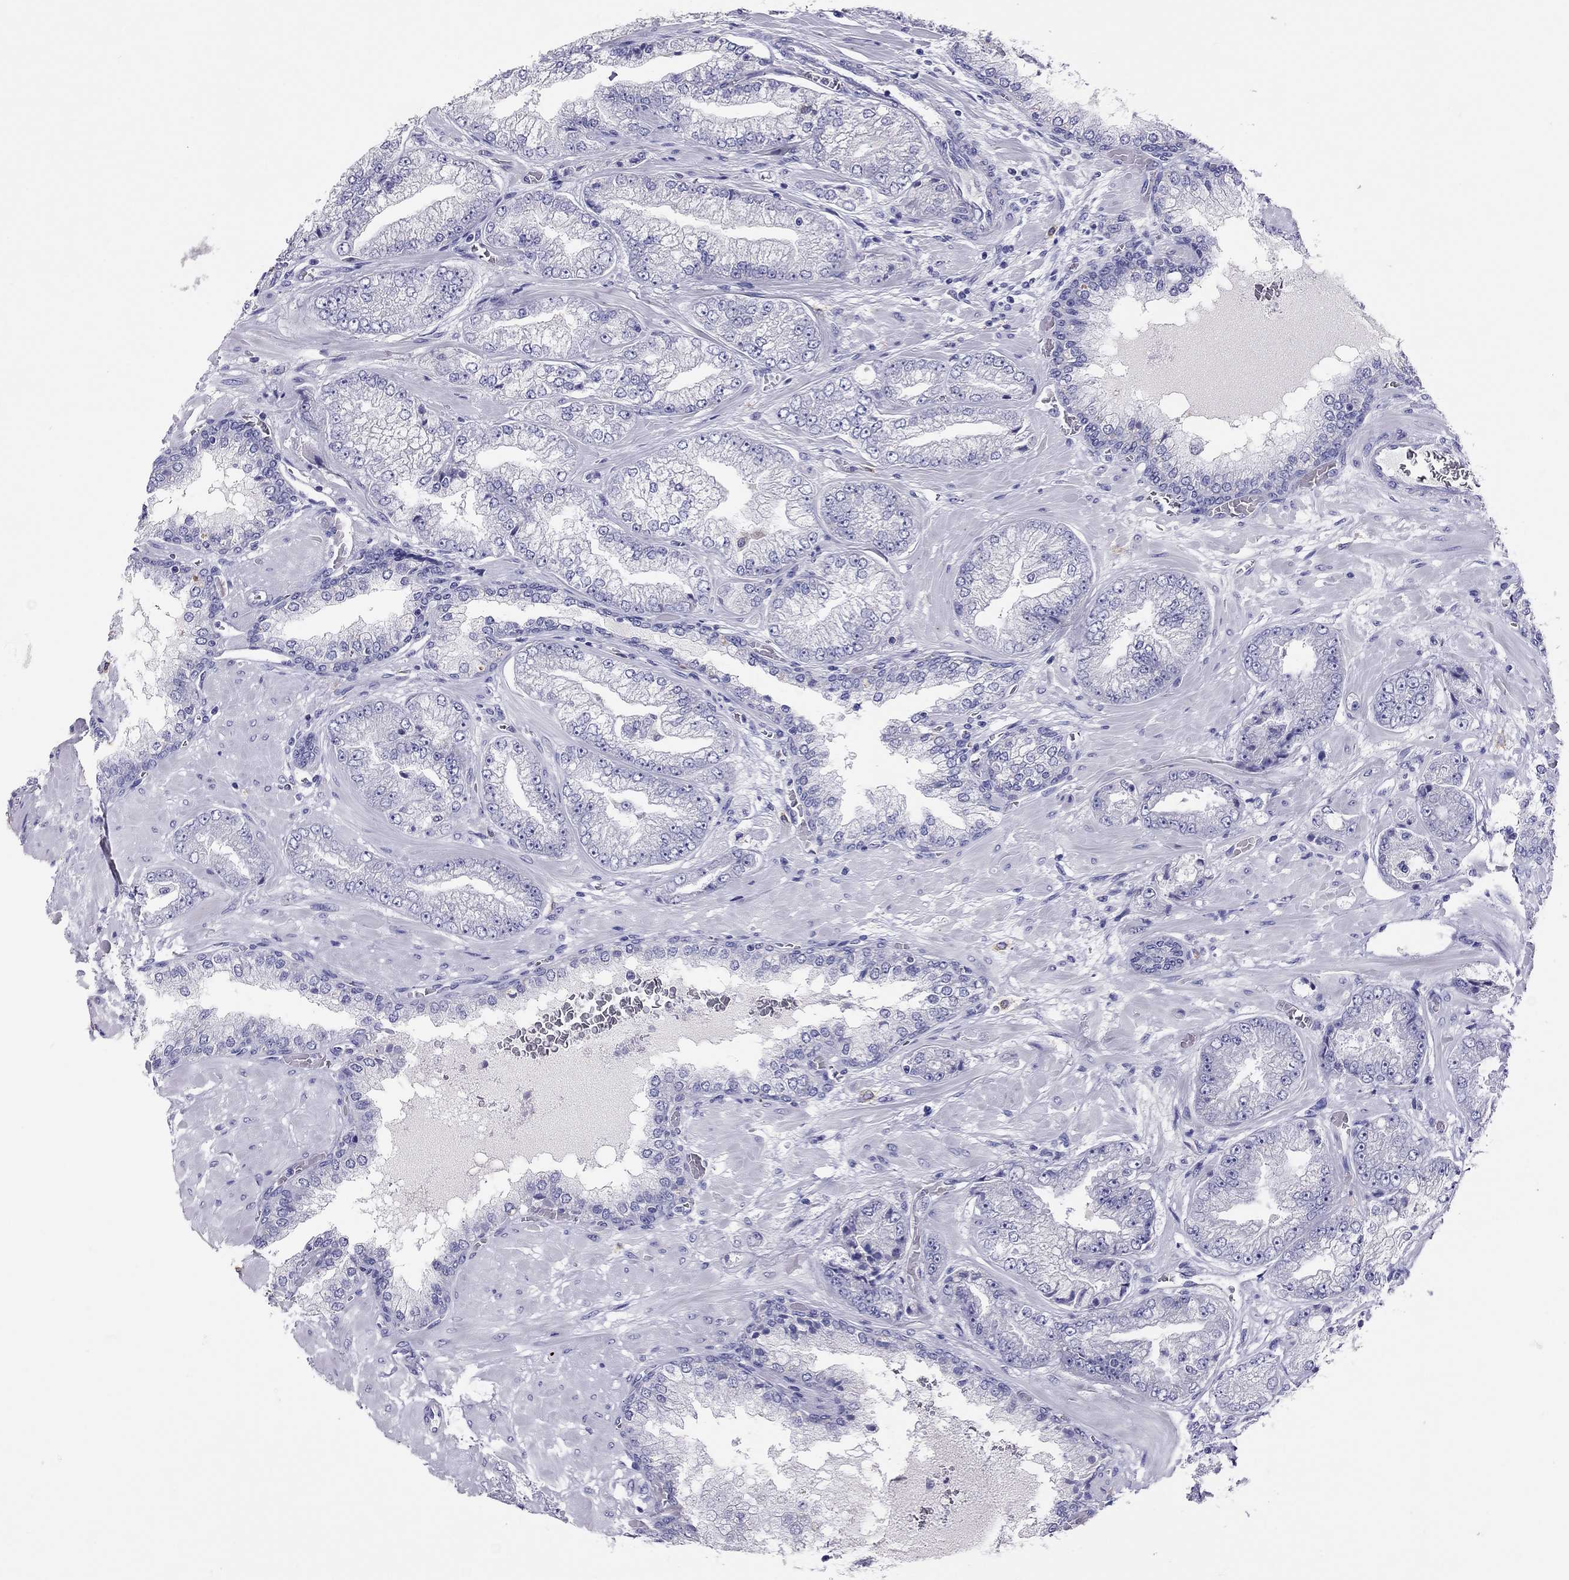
{"staining": {"intensity": "negative", "quantity": "none", "location": "none"}, "tissue": "prostate cancer", "cell_type": "Tumor cells", "image_type": "cancer", "snomed": [{"axis": "morphology", "description": "Adenocarcinoma, Low grade"}, {"axis": "topography", "description": "Prostate"}], "caption": "Micrograph shows no significant protein positivity in tumor cells of low-grade adenocarcinoma (prostate).", "gene": "CALHM1", "patient": {"sex": "male", "age": 57}}